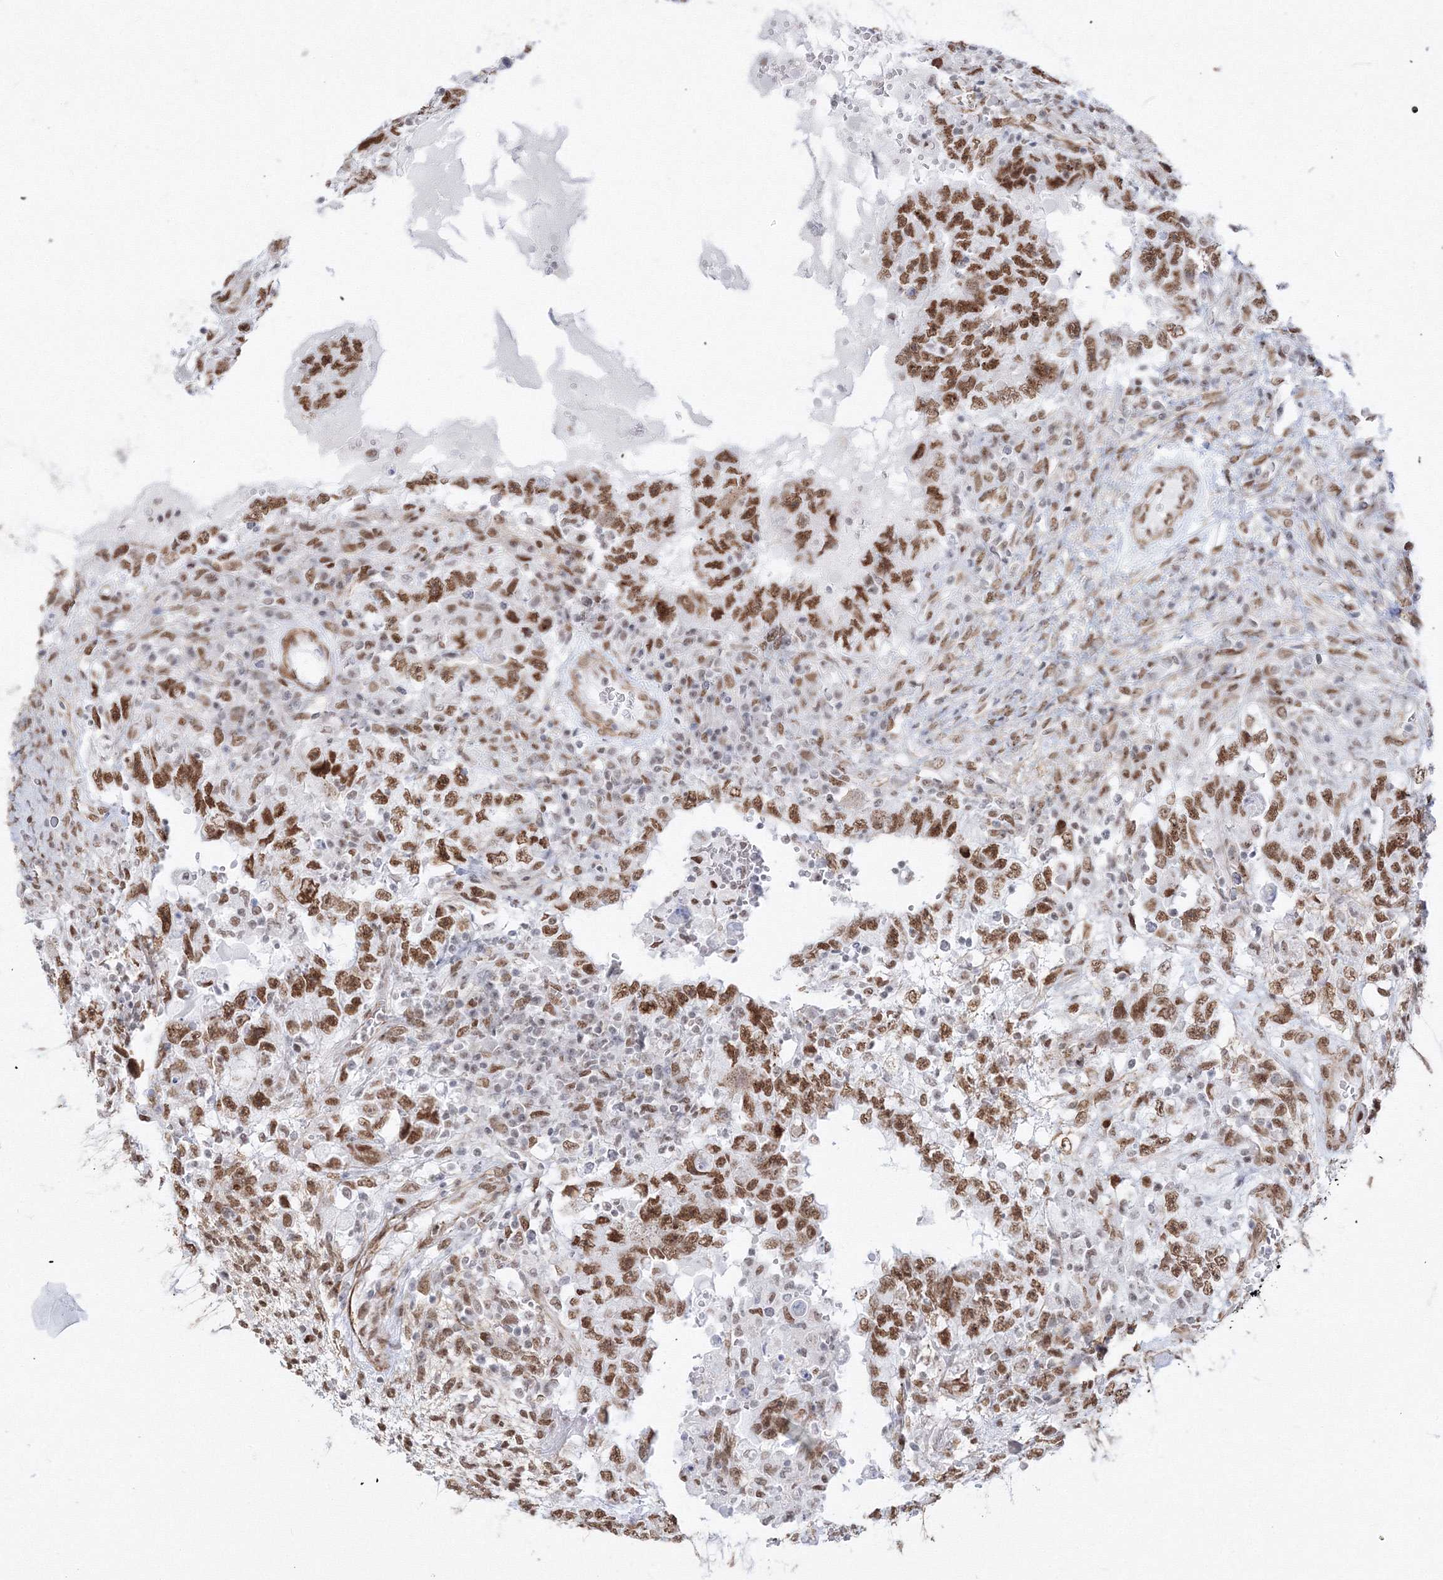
{"staining": {"intensity": "strong", "quantity": ">75%", "location": "nuclear"}, "tissue": "testis cancer", "cell_type": "Tumor cells", "image_type": "cancer", "snomed": [{"axis": "morphology", "description": "Carcinoma, Embryonal, NOS"}, {"axis": "topography", "description": "Testis"}], "caption": "Testis cancer stained for a protein demonstrates strong nuclear positivity in tumor cells.", "gene": "ZNF638", "patient": {"sex": "male", "age": 26}}